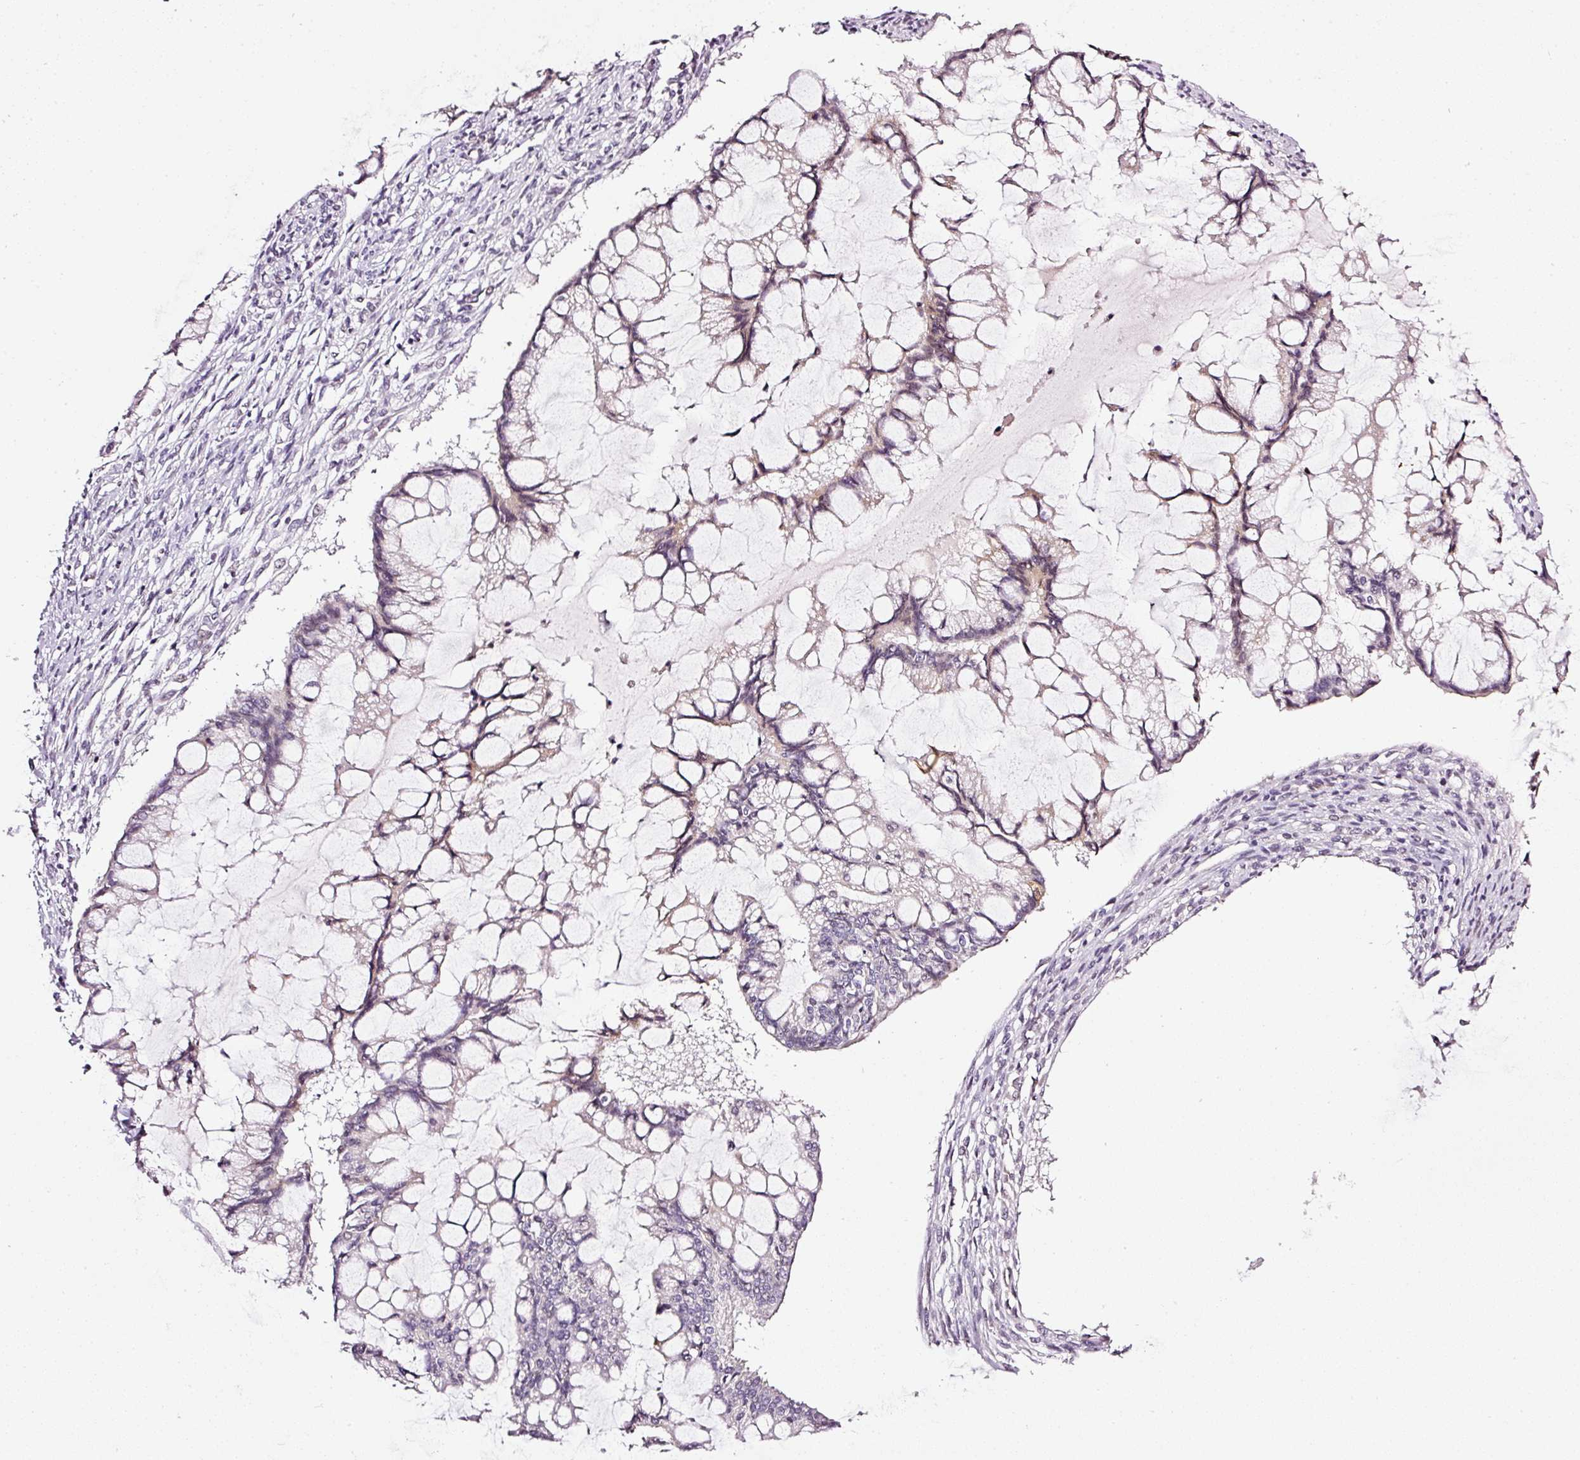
{"staining": {"intensity": "weak", "quantity": "25%-75%", "location": "cytoplasmic/membranous"}, "tissue": "ovarian cancer", "cell_type": "Tumor cells", "image_type": "cancer", "snomed": [{"axis": "morphology", "description": "Cystadenocarcinoma, mucinous, NOS"}, {"axis": "topography", "description": "Ovary"}], "caption": "Immunohistochemistry (IHC) histopathology image of ovarian cancer (mucinous cystadenocarcinoma) stained for a protein (brown), which displays low levels of weak cytoplasmic/membranous expression in about 25%-75% of tumor cells.", "gene": "NRDE2", "patient": {"sex": "female", "age": 73}}